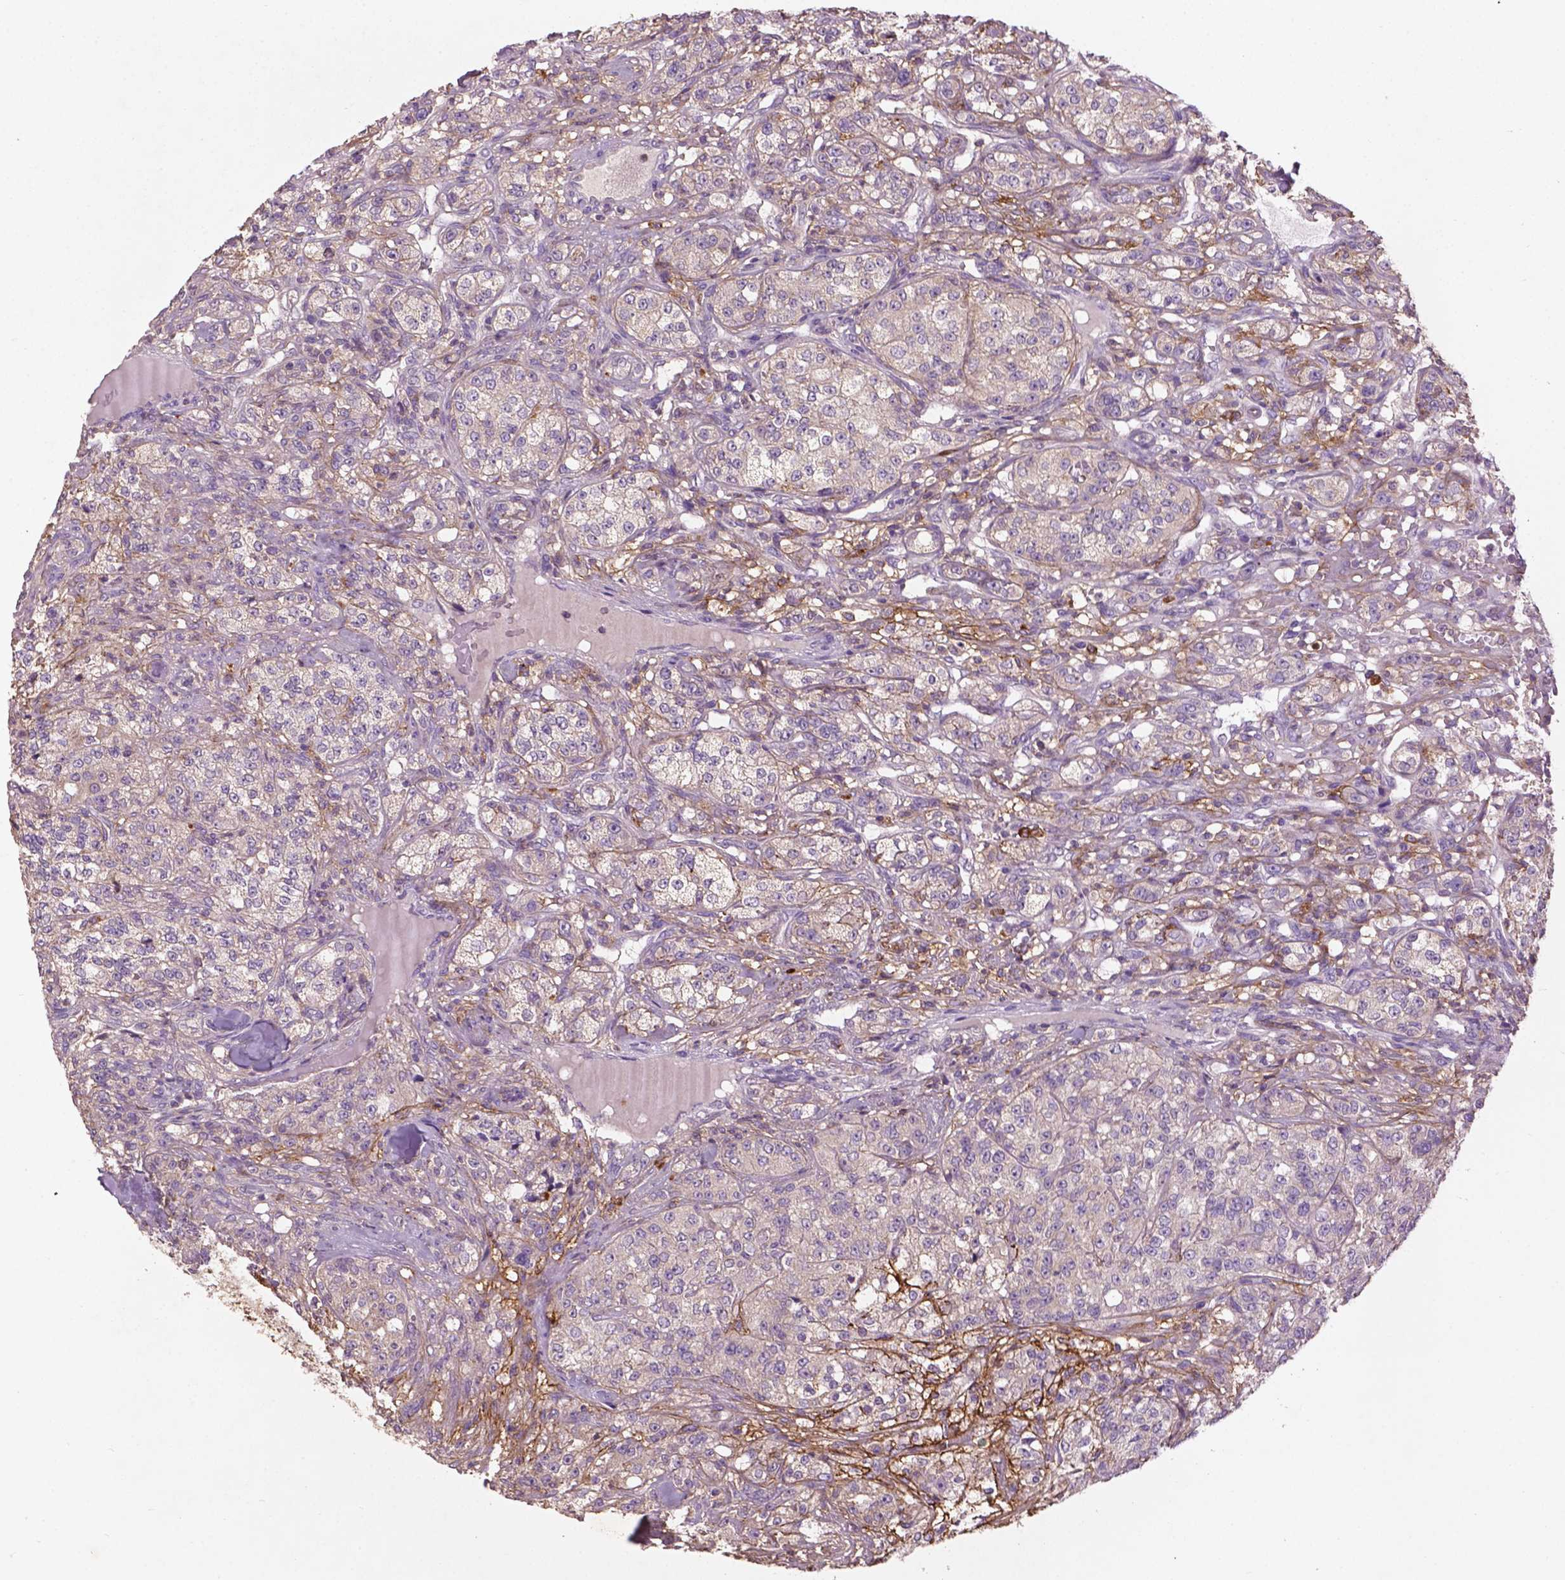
{"staining": {"intensity": "negative", "quantity": "none", "location": "none"}, "tissue": "renal cancer", "cell_type": "Tumor cells", "image_type": "cancer", "snomed": [{"axis": "morphology", "description": "Adenocarcinoma, NOS"}, {"axis": "topography", "description": "Kidney"}], "caption": "High magnification brightfield microscopy of renal cancer stained with DAB (3,3'-diaminobenzidine) (brown) and counterstained with hematoxylin (blue): tumor cells show no significant positivity.", "gene": "LRRC3C", "patient": {"sex": "female", "age": 63}}